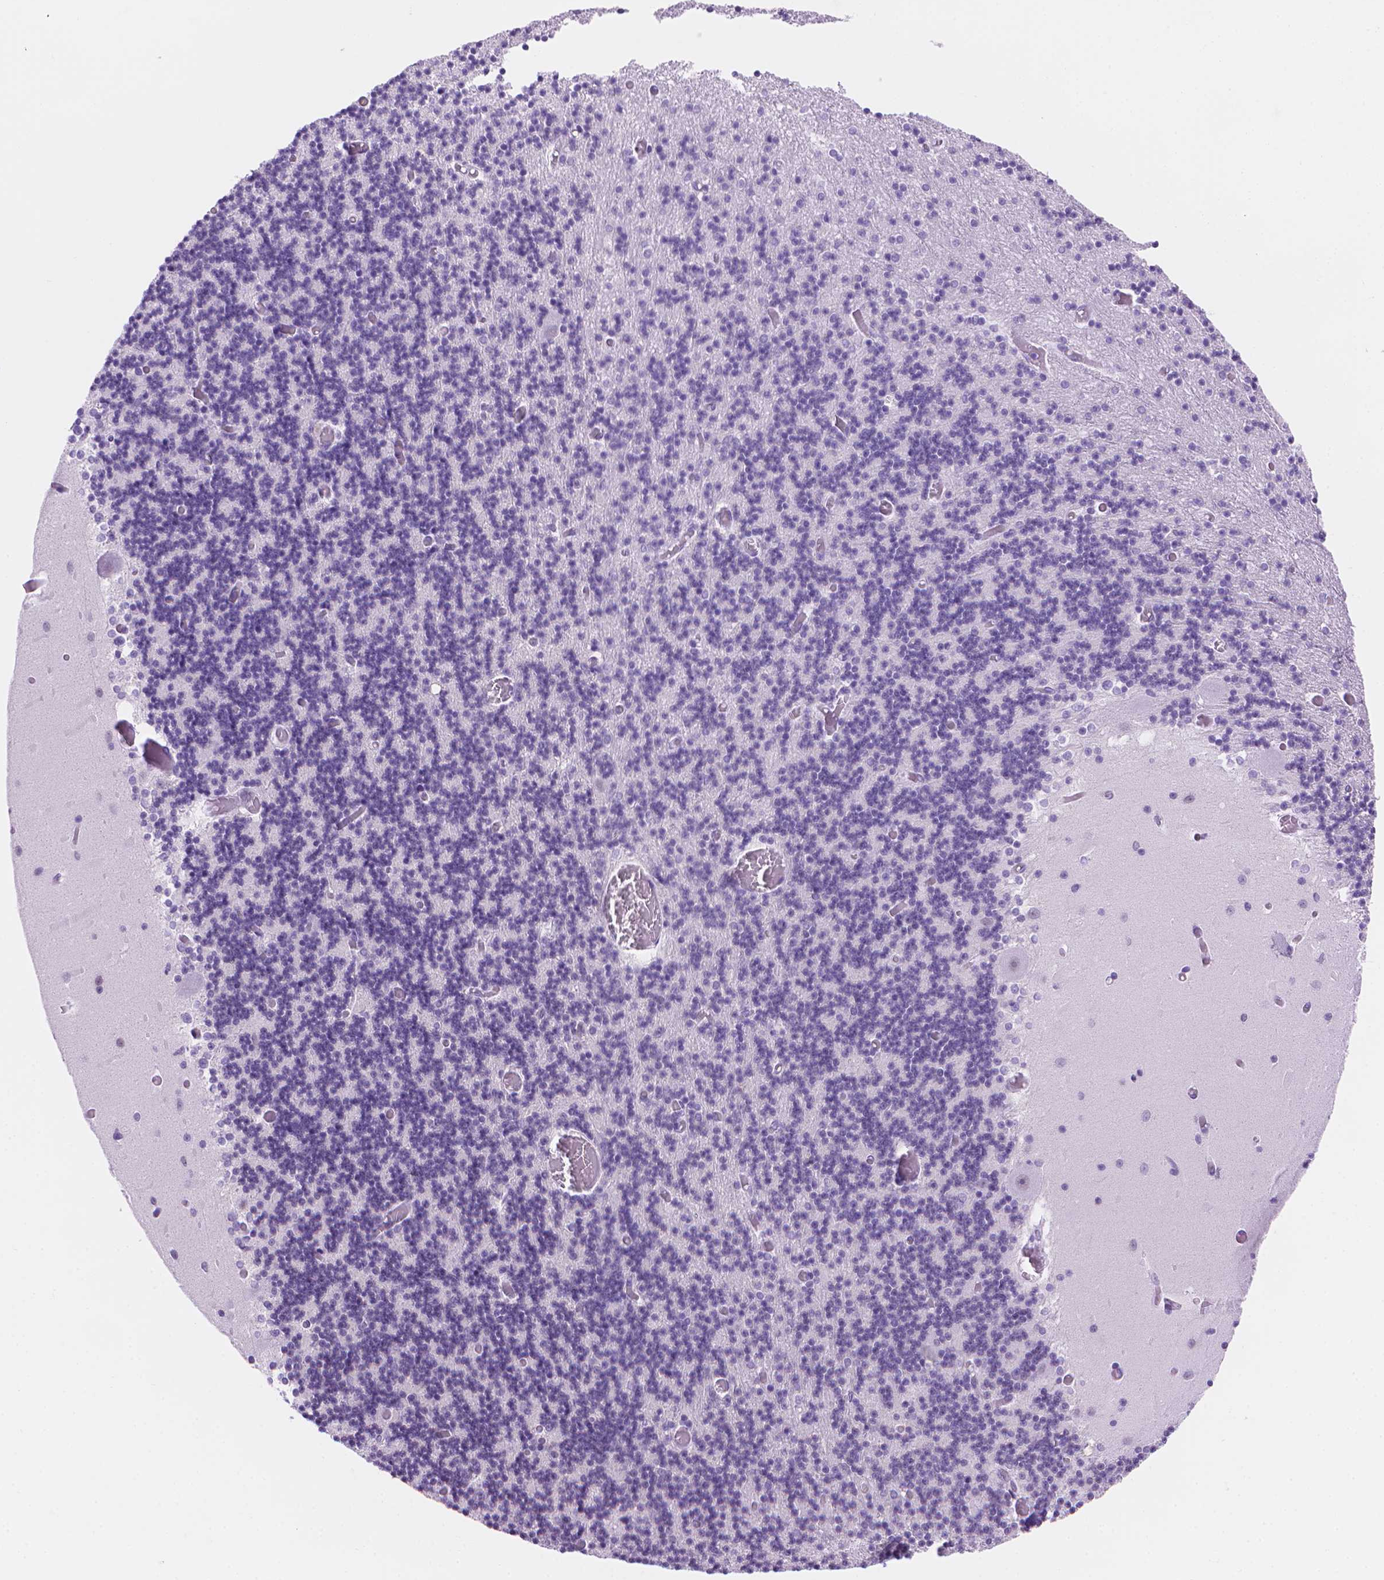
{"staining": {"intensity": "moderate", "quantity": ">75%", "location": "nuclear"}, "tissue": "cerebellum", "cell_type": "Cells in granular layer", "image_type": "normal", "snomed": [{"axis": "morphology", "description": "Normal tissue, NOS"}, {"axis": "topography", "description": "Cerebellum"}], "caption": "DAB (3,3'-diaminobenzidine) immunohistochemical staining of normal human cerebellum demonstrates moderate nuclear protein expression in approximately >75% of cells in granular layer.", "gene": "RPA4", "patient": {"sex": "female", "age": 28}}